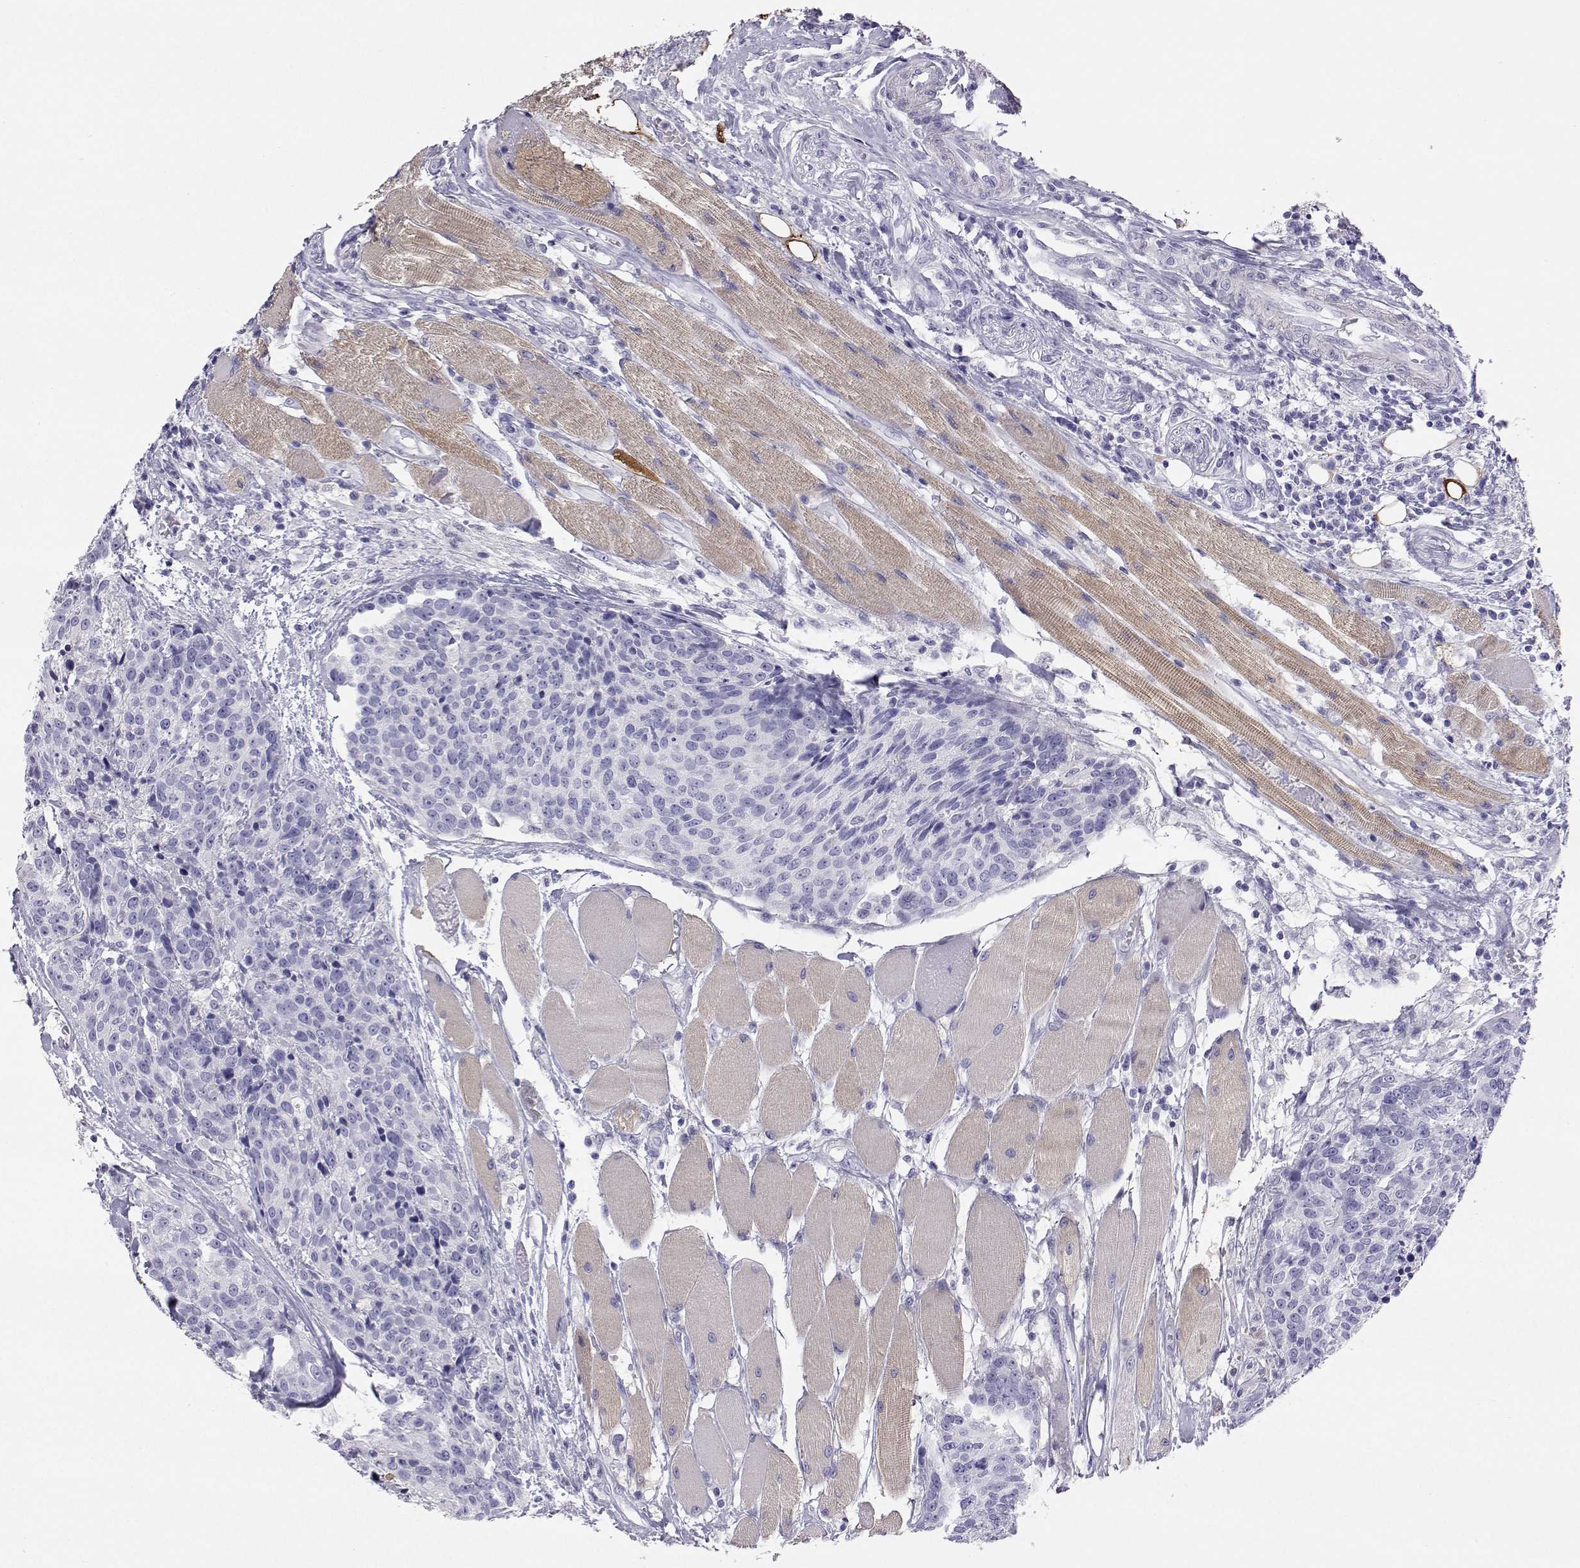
{"staining": {"intensity": "negative", "quantity": "none", "location": "none"}, "tissue": "head and neck cancer", "cell_type": "Tumor cells", "image_type": "cancer", "snomed": [{"axis": "morphology", "description": "Squamous cell carcinoma, NOS"}, {"axis": "topography", "description": "Oral tissue"}, {"axis": "topography", "description": "Head-Neck"}], "caption": "This is a image of immunohistochemistry (IHC) staining of head and neck cancer (squamous cell carcinoma), which shows no staining in tumor cells.", "gene": "PLIN4", "patient": {"sex": "male", "age": 64}}